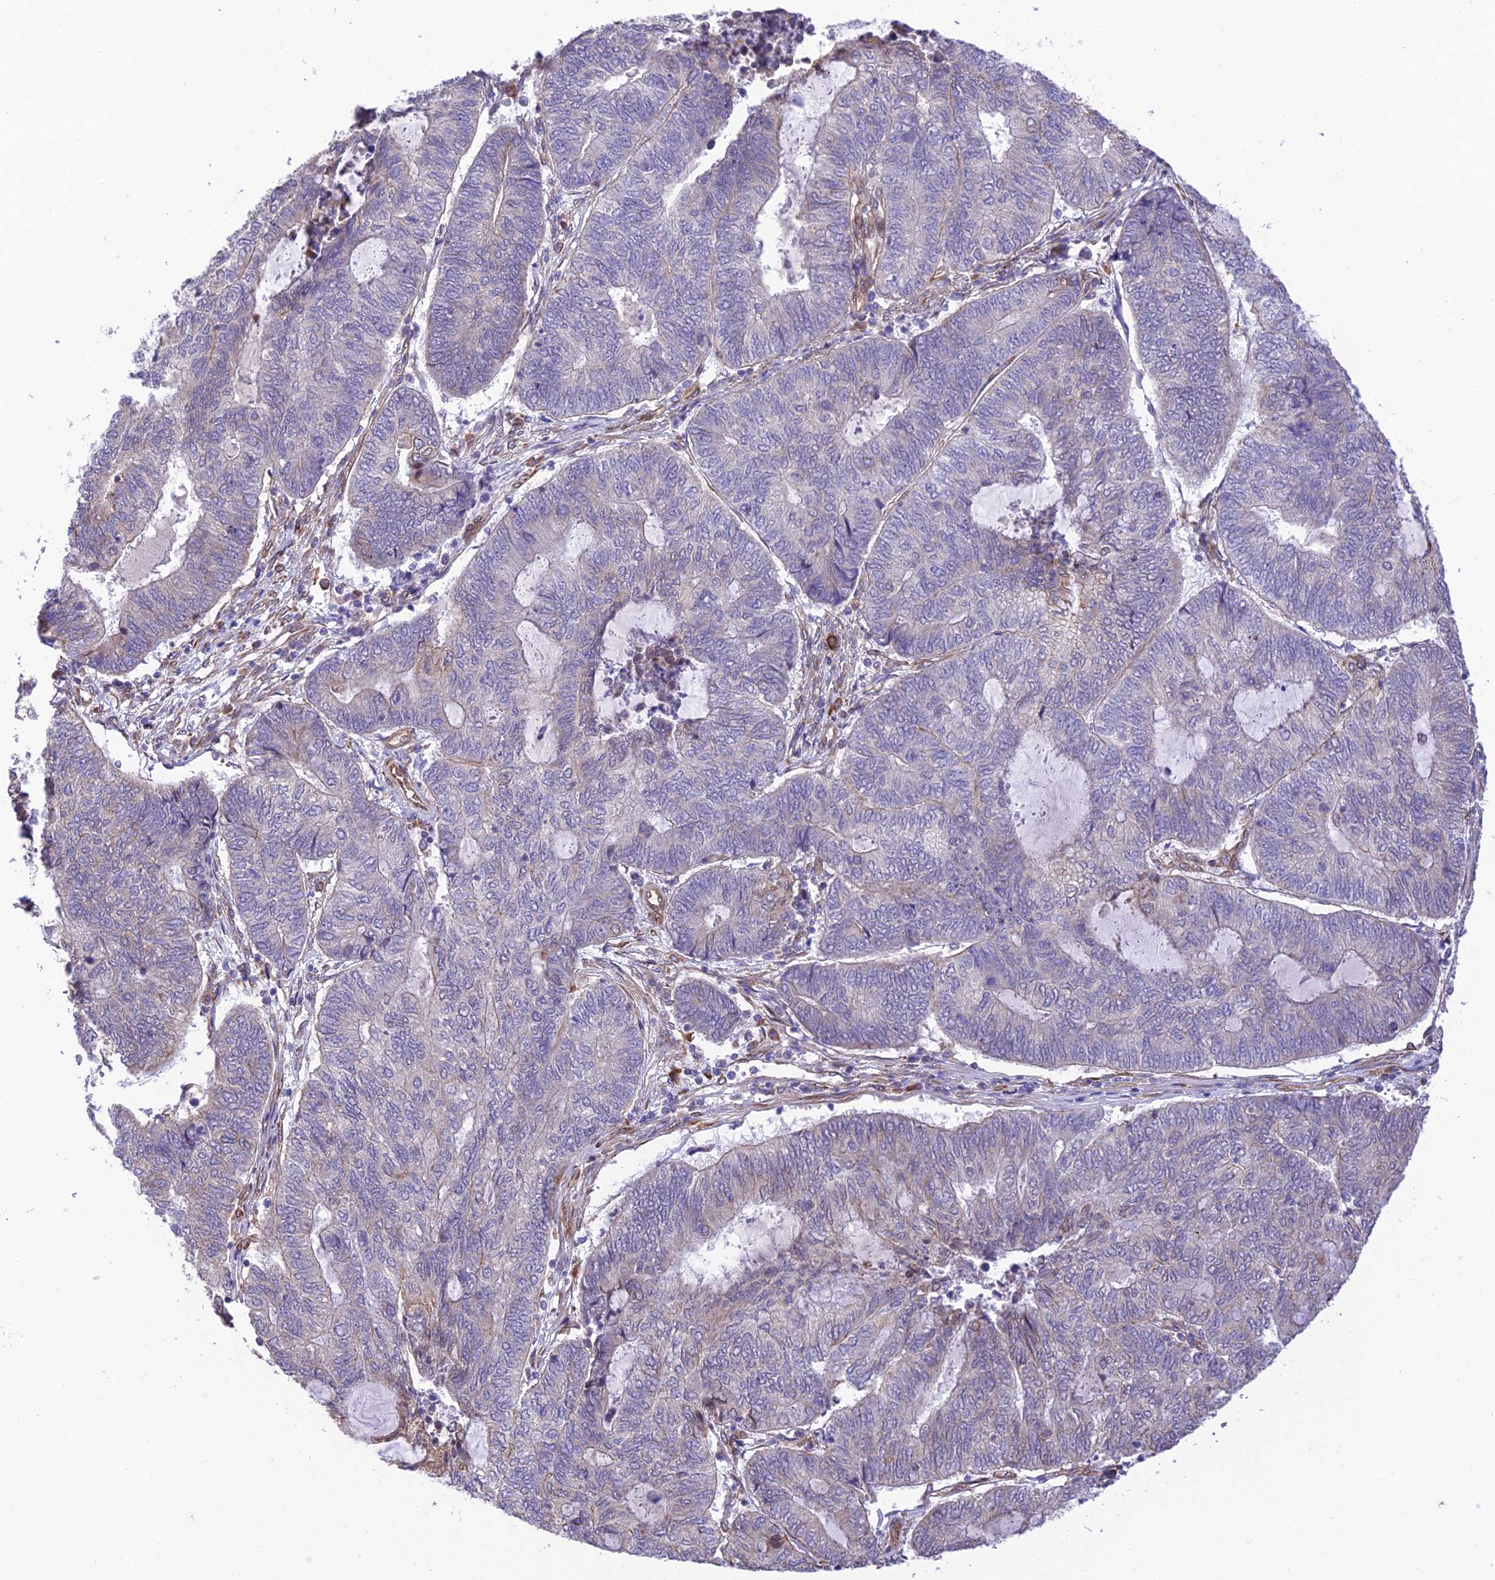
{"staining": {"intensity": "moderate", "quantity": "<25%", "location": "cytoplasmic/membranous"}, "tissue": "endometrial cancer", "cell_type": "Tumor cells", "image_type": "cancer", "snomed": [{"axis": "morphology", "description": "Adenocarcinoma, NOS"}, {"axis": "topography", "description": "Uterus"}, {"axis": "topography", "description": "Endometrium"}], "caption": "Endometrial adenocarcinoma stained with a protein marker demonstrates moderate staining in tumor cells.", "gene": "EXOC3L4", "patient": {"sex": "female", "age": 70}}